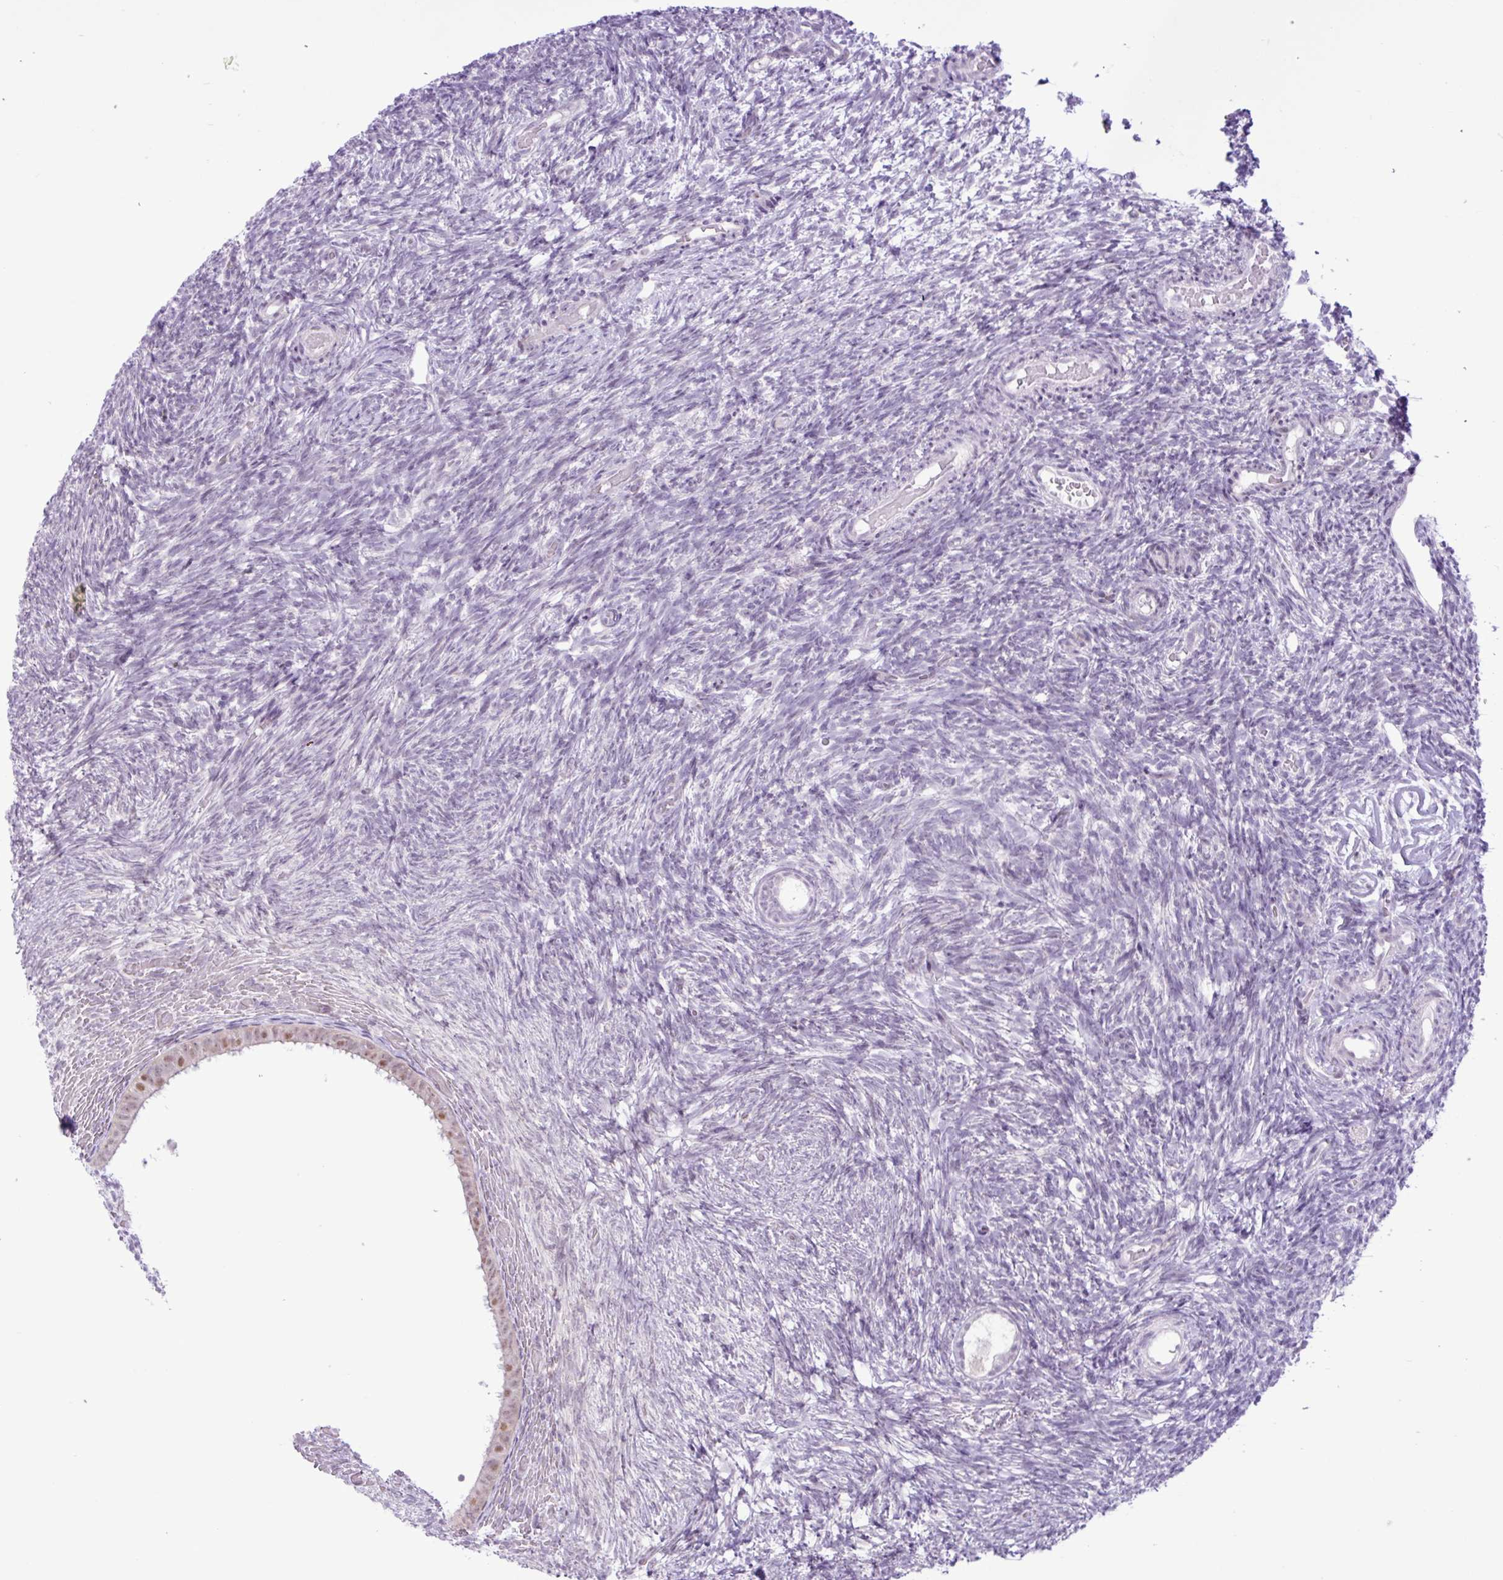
{"staining": {"intensity": "negative", "quantity": "none", "location": "none"}, "tissue": "ovary", "cell_type": "Follicle cells", "image_type": "normal", "snomed": [{"axis": "morphology", "description": "Normal tissue, NOS"}, {"axis": "topography", "description": "Ovary"}], "caption": "The immunohistochemistry (IHC) photomicrograph has no significant positivity in follicle cells of ovary. (DAB (3,3'-diaminobenzidine) immunohistochemistry (IHC) with hematoxylin counter stain).", "gene": "ELOA2", "patient": {"sex": "female", "age": 39}}